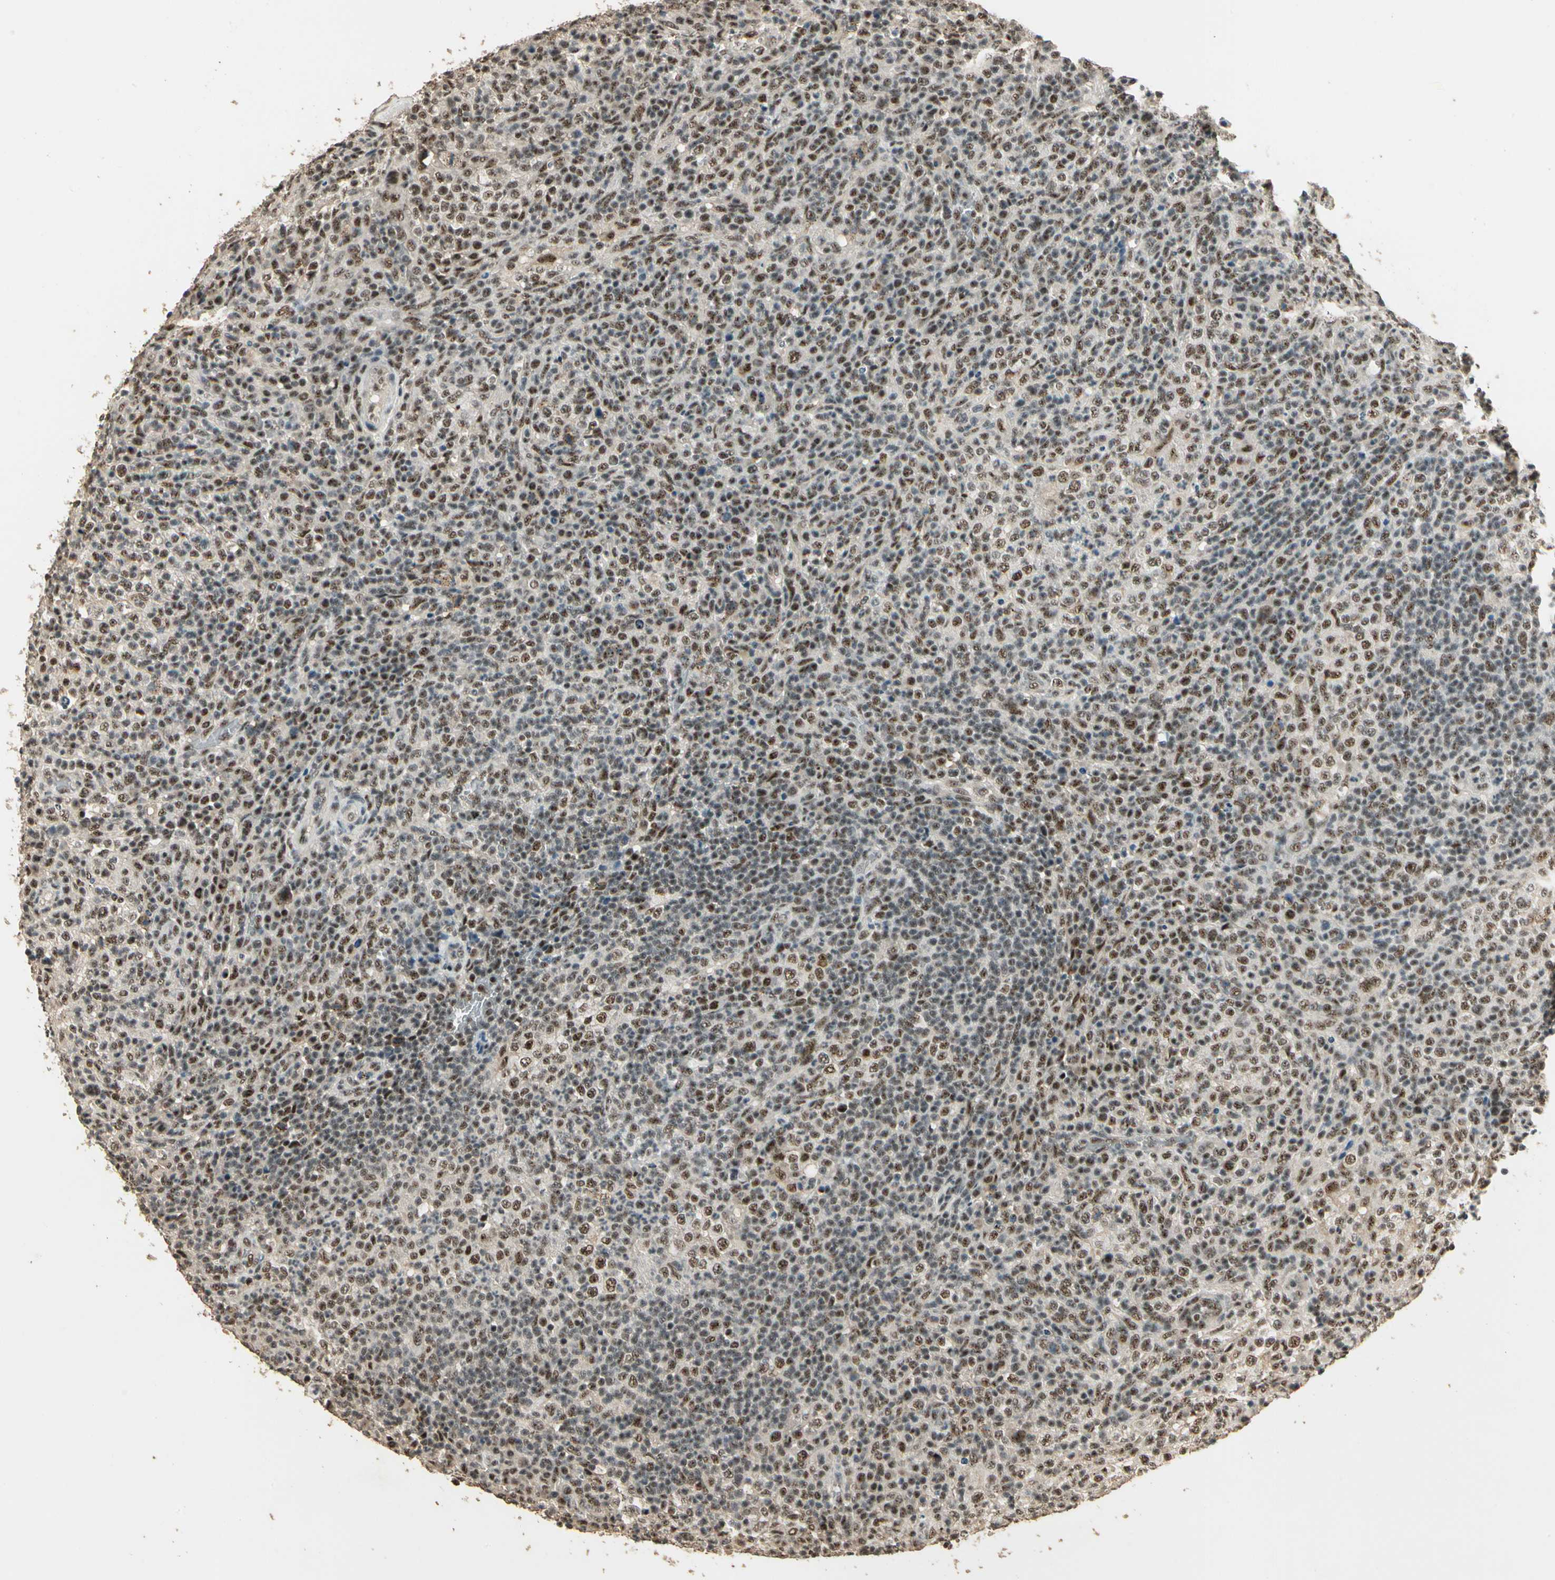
{"staining": {"intensity": "moderate", "quantity": ">75%", "location": "nuclear"}, "tissue": "lymphoma", "cell_type": "Tumor cells", "image_type": "cancer", "snomed": [{"axis": "morphology", "description": "Malignant lymphoma, non-Hodgkin's type, High grade"}, {"axis": "topography", "description": "Lymph node"}], "caption": "A high-resolution image shows immunohistochemistry (IHC) staining of lymphoma, which exhibits moderate nuclear positivity in about >75% of tumor cells. The protein of interest is stained brown, and the nuclei are stained in blue (DAB (3,3'-diaminobenzidine) IHC with brightfield microscopy, high magnification).", "gene": "RBM25", "patient": {"sex": "female", "age": 76}}